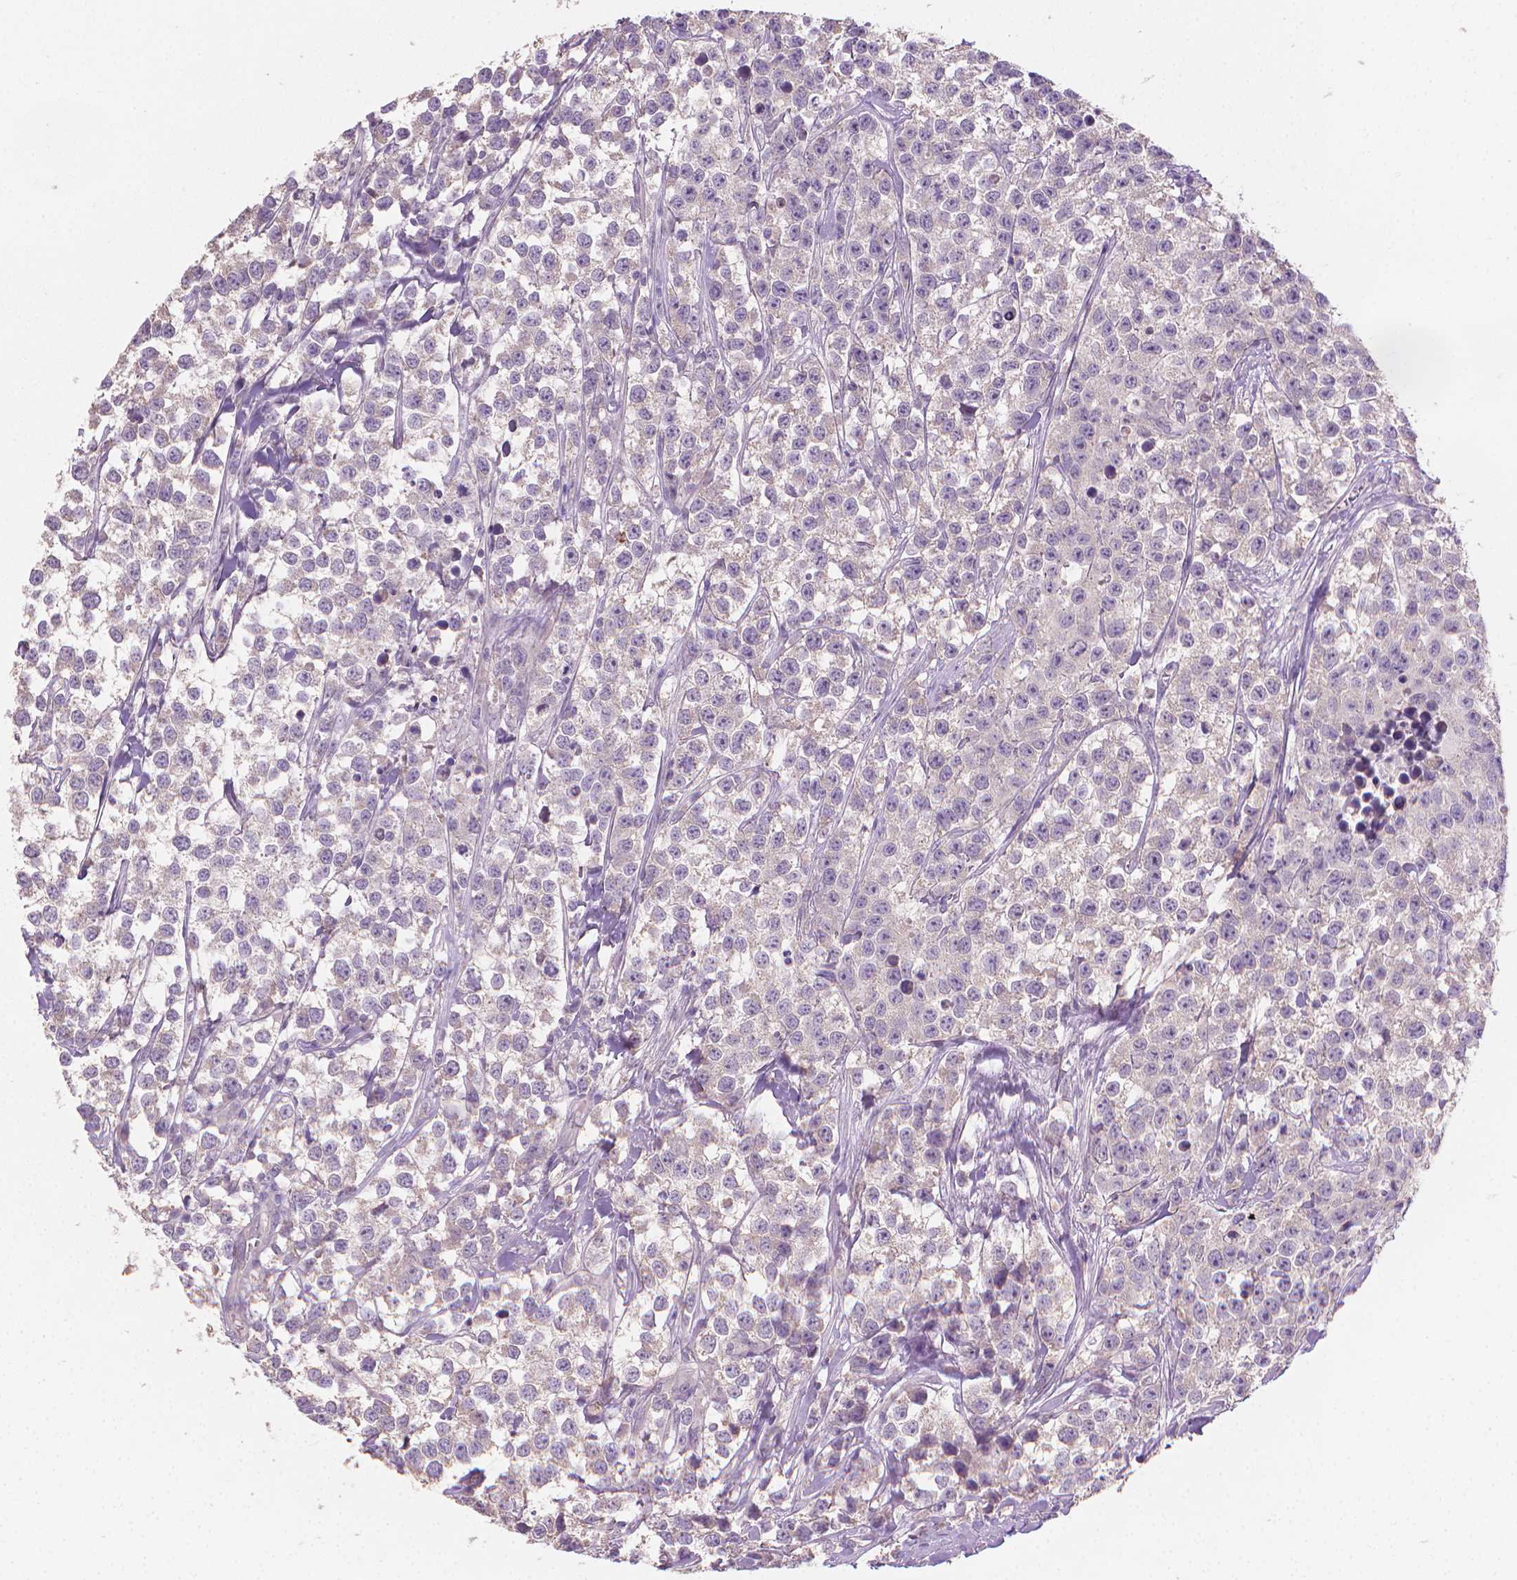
{"staining": {"intensity": "negative", "quantity": "none", "location": "none"}, "tissue": "testis cancer", "cell_type": "Tumor cells", "image_type": "cancer", "snomed": [{"axis": "morphology", "description": "Seminoma, NOS"}, {"axis": "topography", "description": "Testis"}], "caption": "There is no significant positivity in tumor cells of testis seminoma.", "gene": "CATIP", "patient": {"sex": "male", "age": 59}}